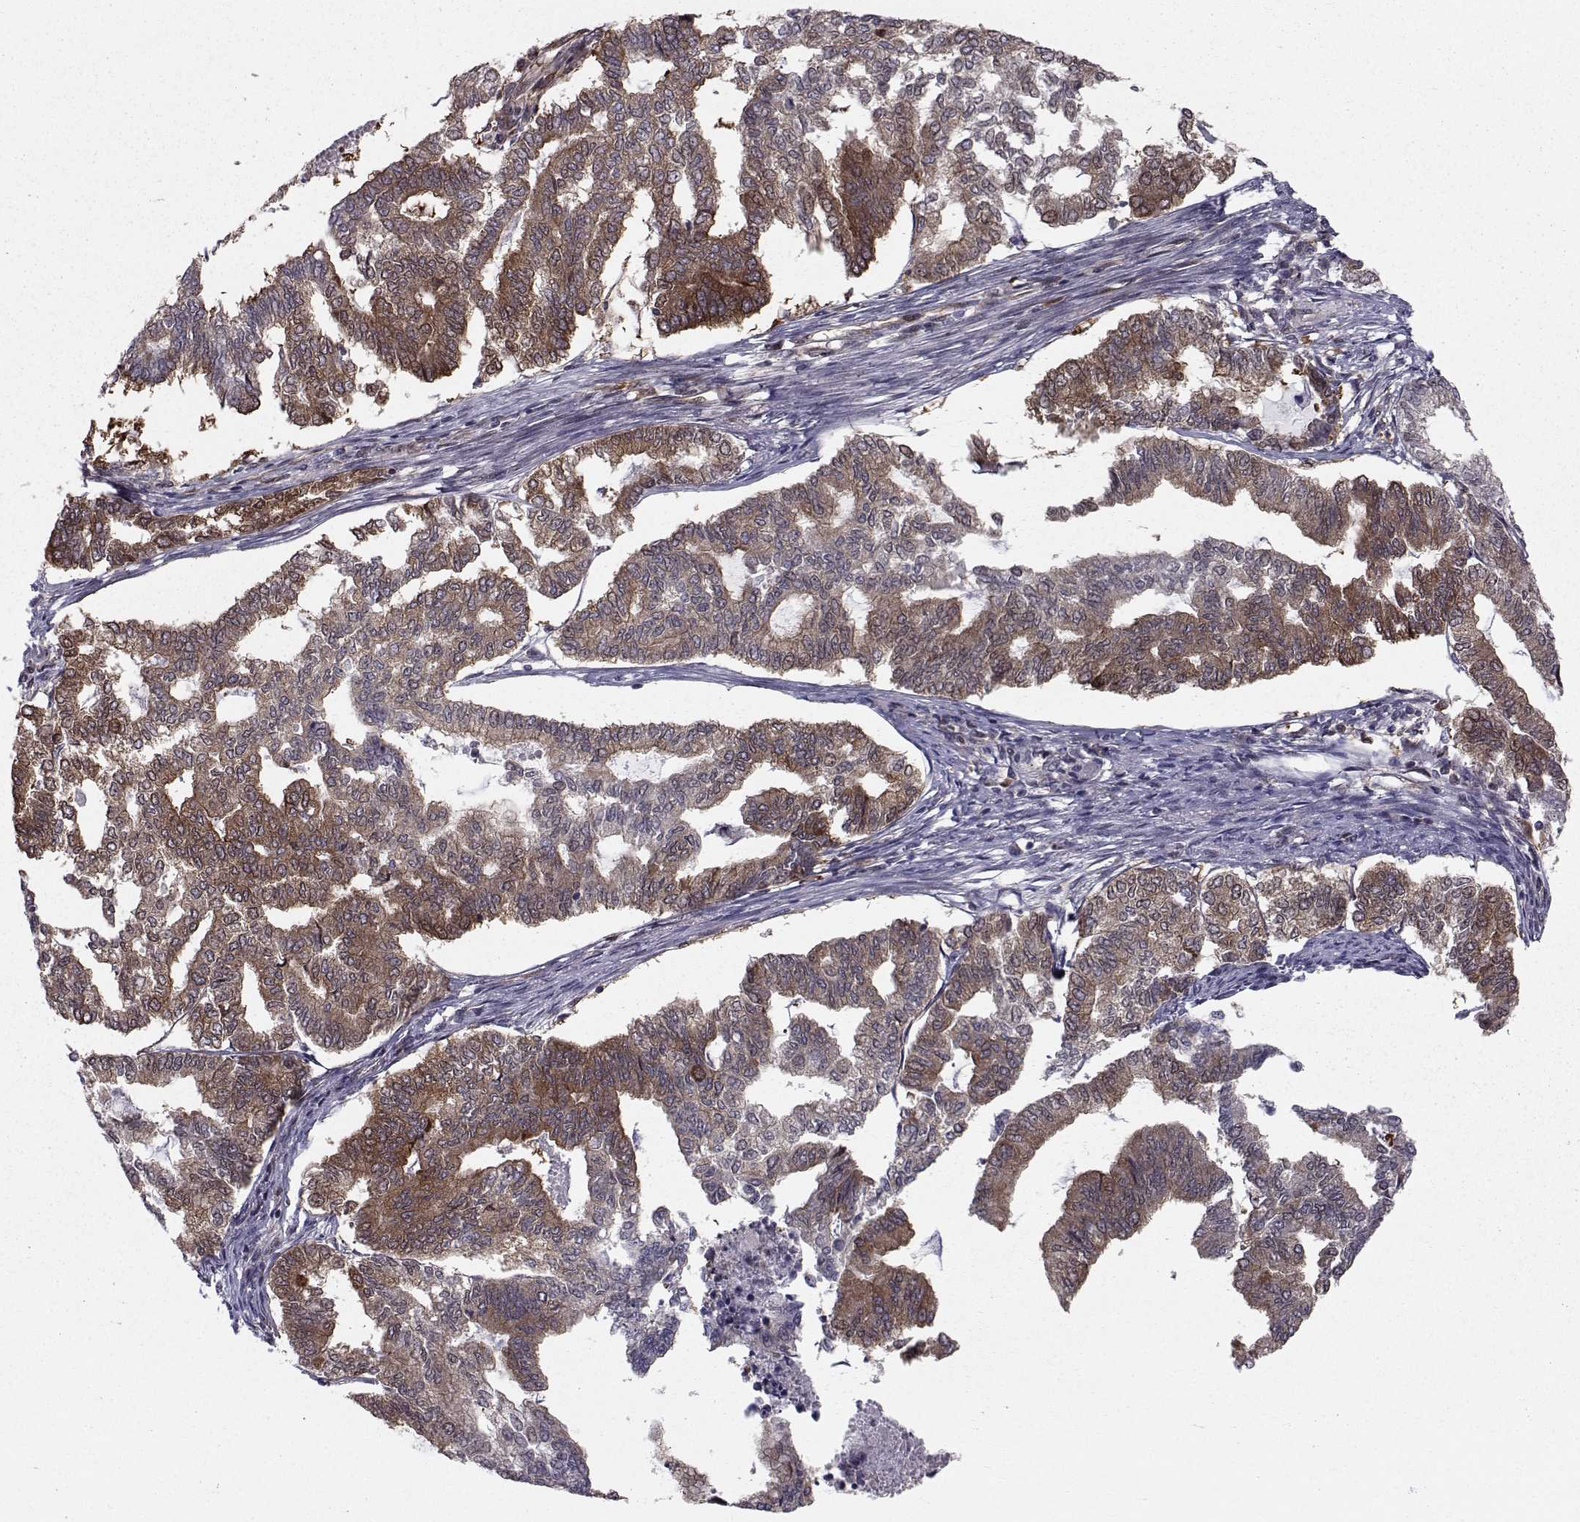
{"staining": {"intensity": "strong", "quantity": "25%-75%", "location": "cytoplasmic/membranous"}, "tissue": "endometrial cancer", "cell_type": "Tumor cells", "image_type": "cancer", "snomed": [{"axis": "morphology", "description": "Adenocarcinoma, NOS"}, {"axis": "topography", "description": "Endometrium"}], "caption": "Adenocarcinoma (endometrial) was stained to show a protein in brown. There is high levels of strong cytoplasmic/membranous expression in about 25%-75% of tumor cells.", "gene": "HSP90AB1", "patient": {"sex": "female", "age": 79}}